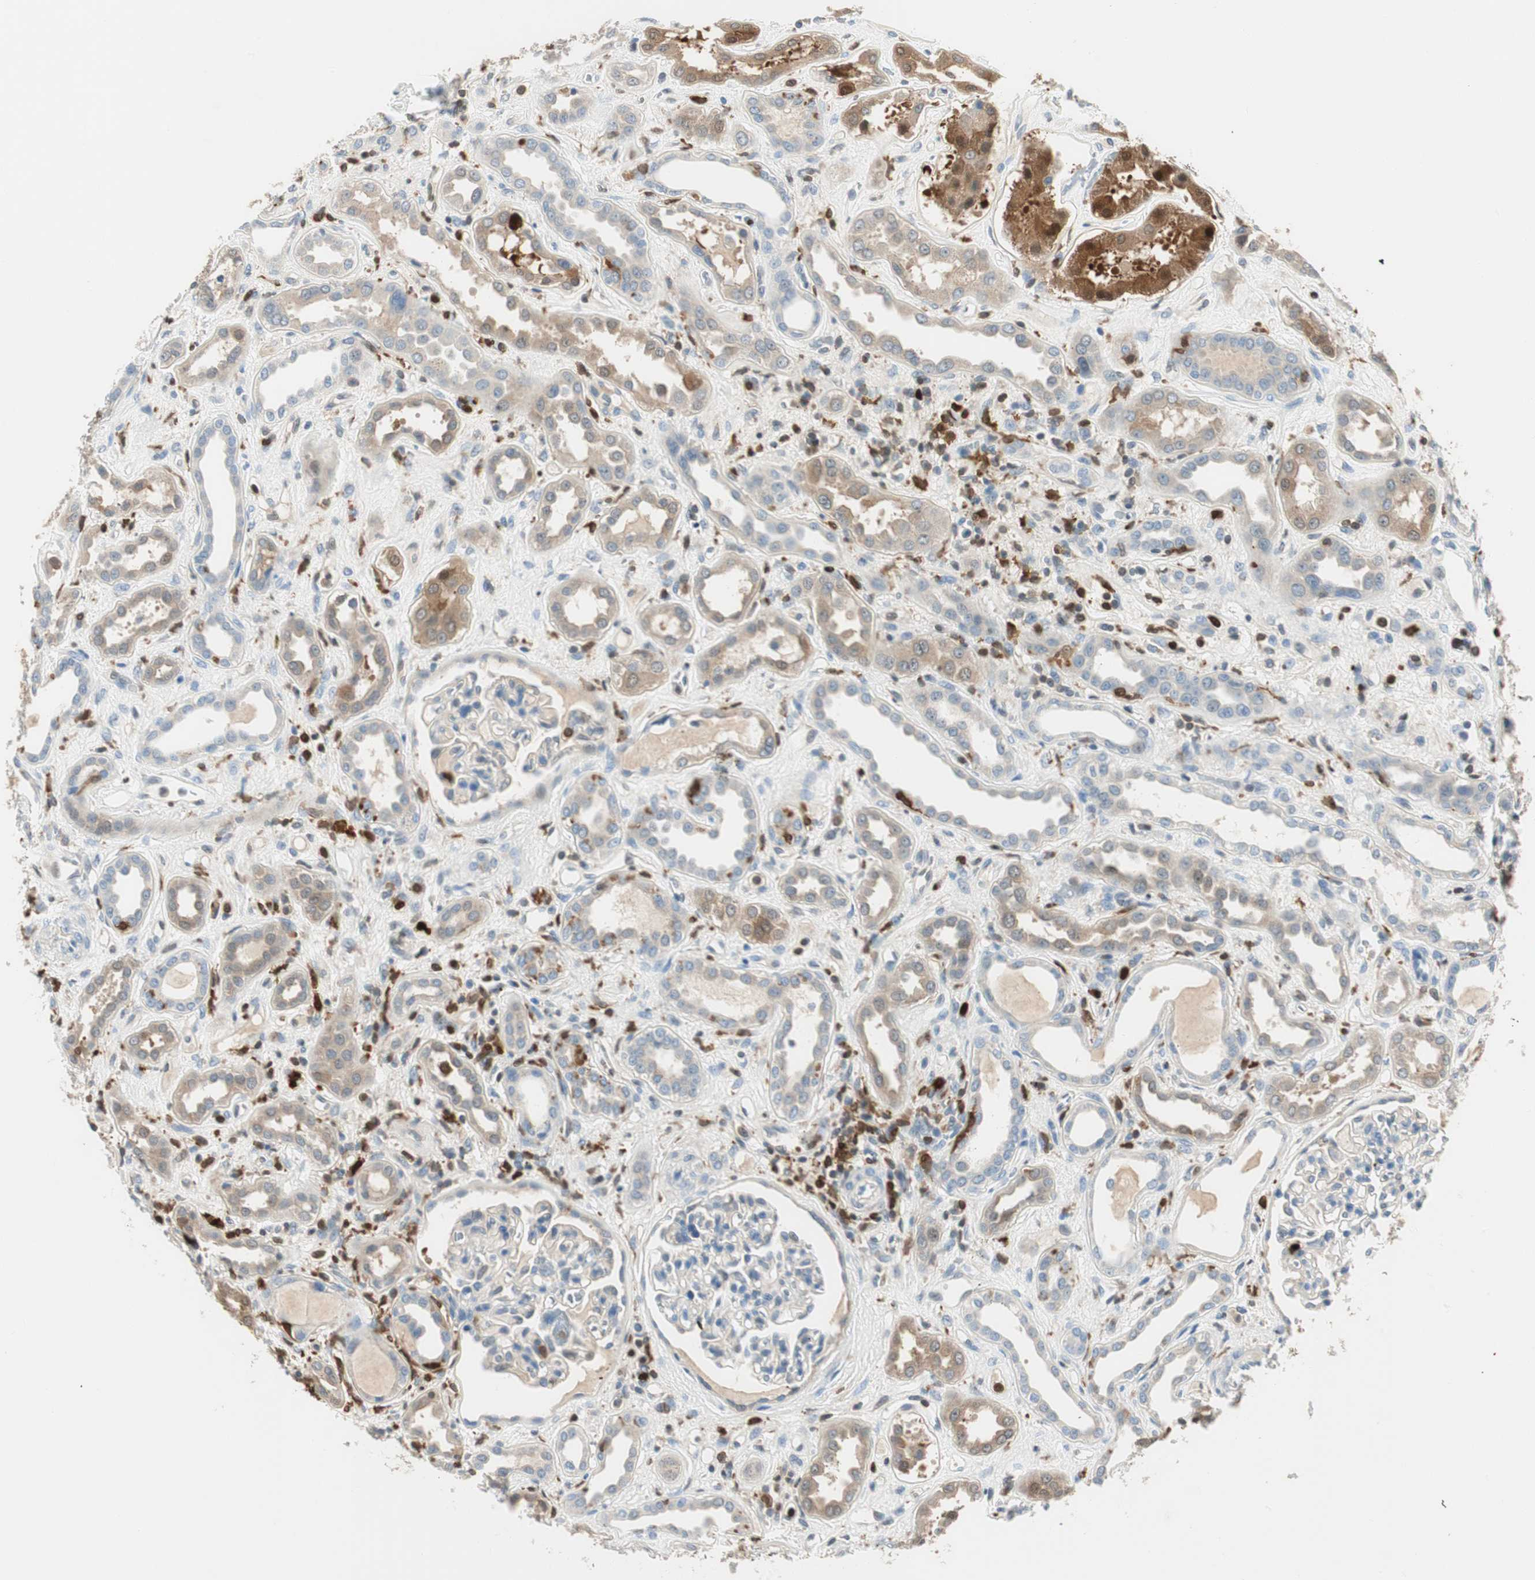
{"staining": {"intensity": "negative", "quantity": "none", "location": "none"}, "tissue": "kidney", "cell_type": "Cells in glomeruli", "image_type": "normal", "snomed": [{"axis": "morphology", "description": "Normal tissue, NOS"}, {"axis": "topography", "description": "Kidney"}], "caption": "Kidney was stained to show a protein in brown. There is no significant staining in cells in glomeruli. The staining was performed using DAB (3,3'-diaminobenzidine) to visualize the protein expression in brown, while the nuclei were stained in blue with hematoxylin (Magnification: 20x).", "gene": "COTL1", "patient": {"sex": "male", "age": 59}}